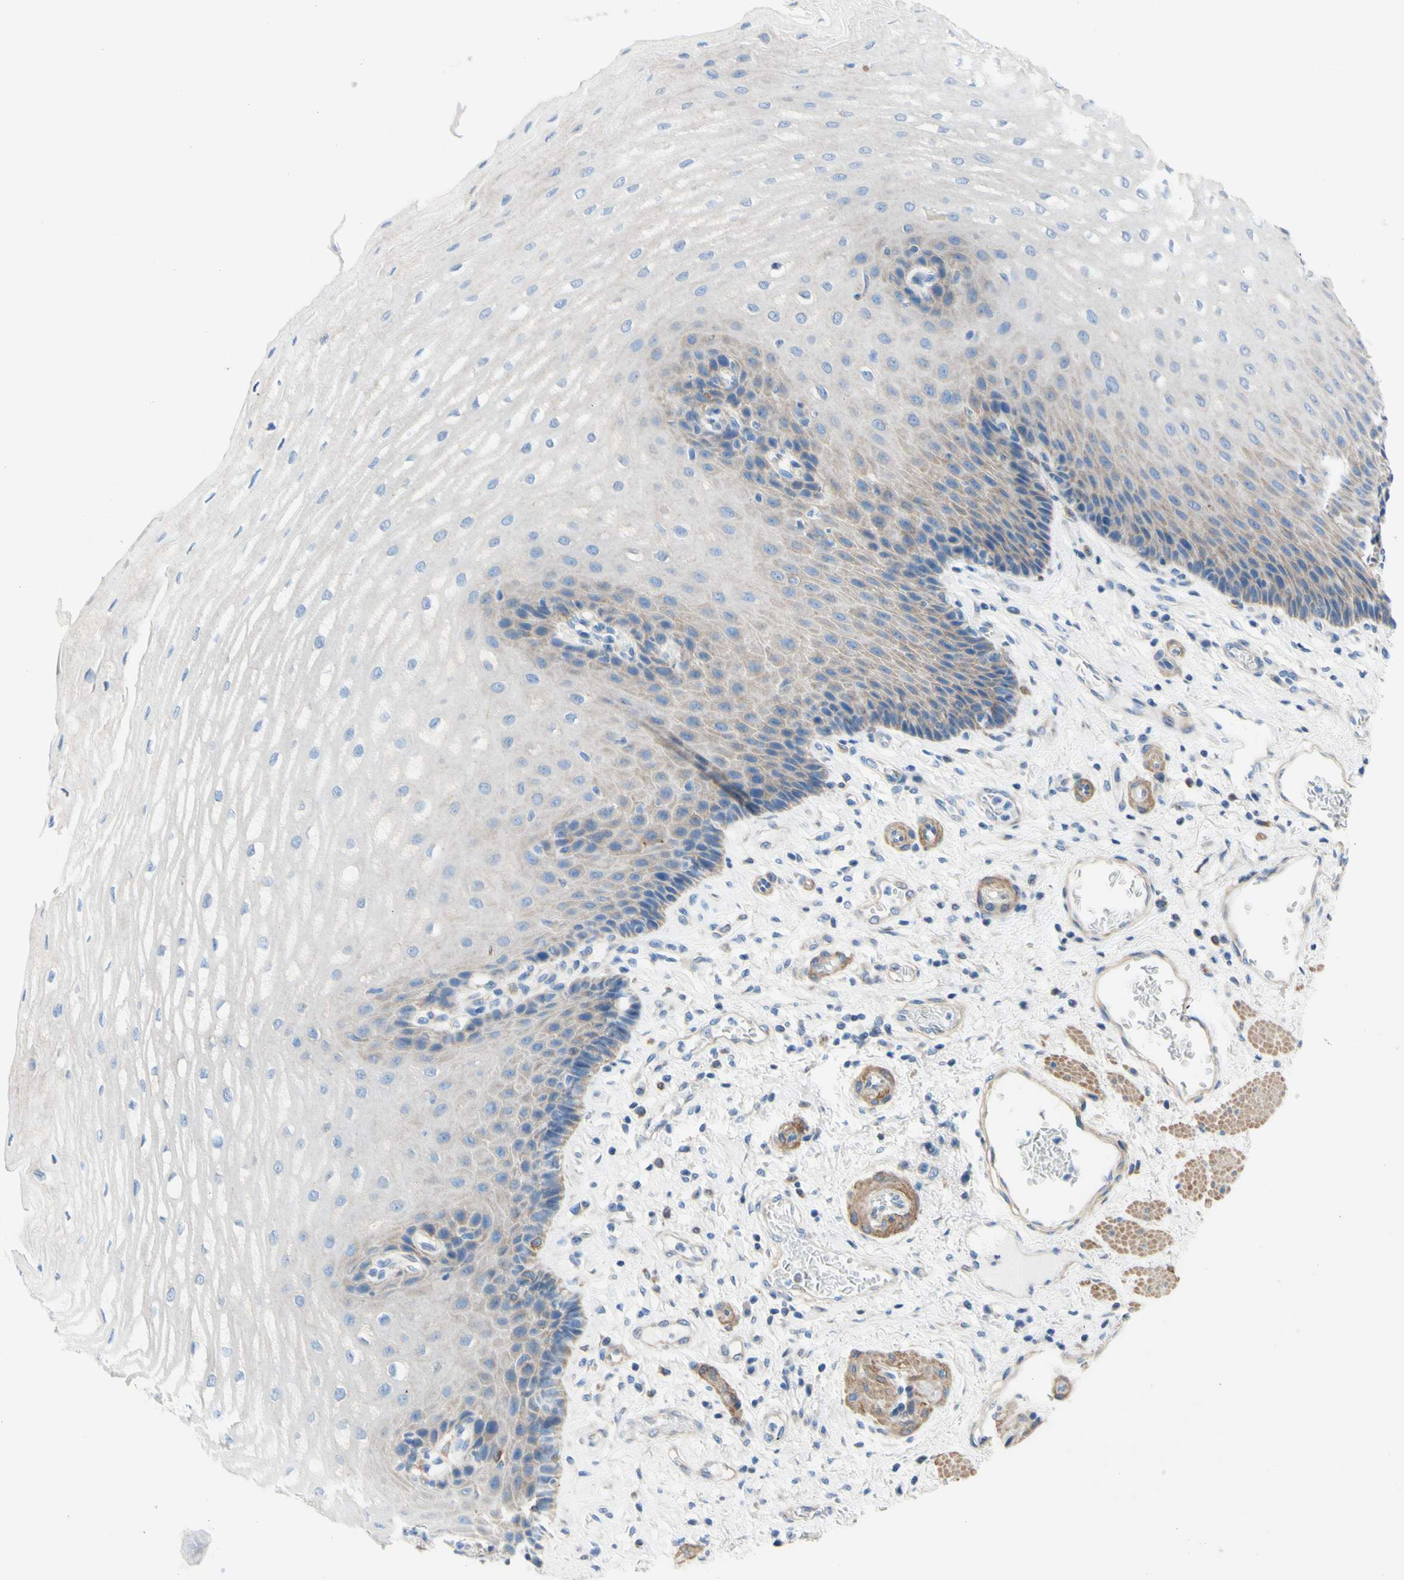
{"staining": {"intensity": "weak", "quantity": "<25%", "location": "cytoplasmic/membranous"}, "tissue": "esophagus", "cell_type": "Squamous epithelial cells", "image_type": "normal", "snomed": [{"axis": "morphology", "description": "Normal tissue, NOS"}, {"axis": "topography", "description": "Esophagus"}], "caption": "DAB immunohistochemical staining of unremarkable esophagus shows no significant expression in squamous epithelial cells. (Brightfield microscopy of DAB immunohistochemistry (IHC) at high magnification).", "gene": "RETREG2", "patient": {"sex": "male", "age": 54}}